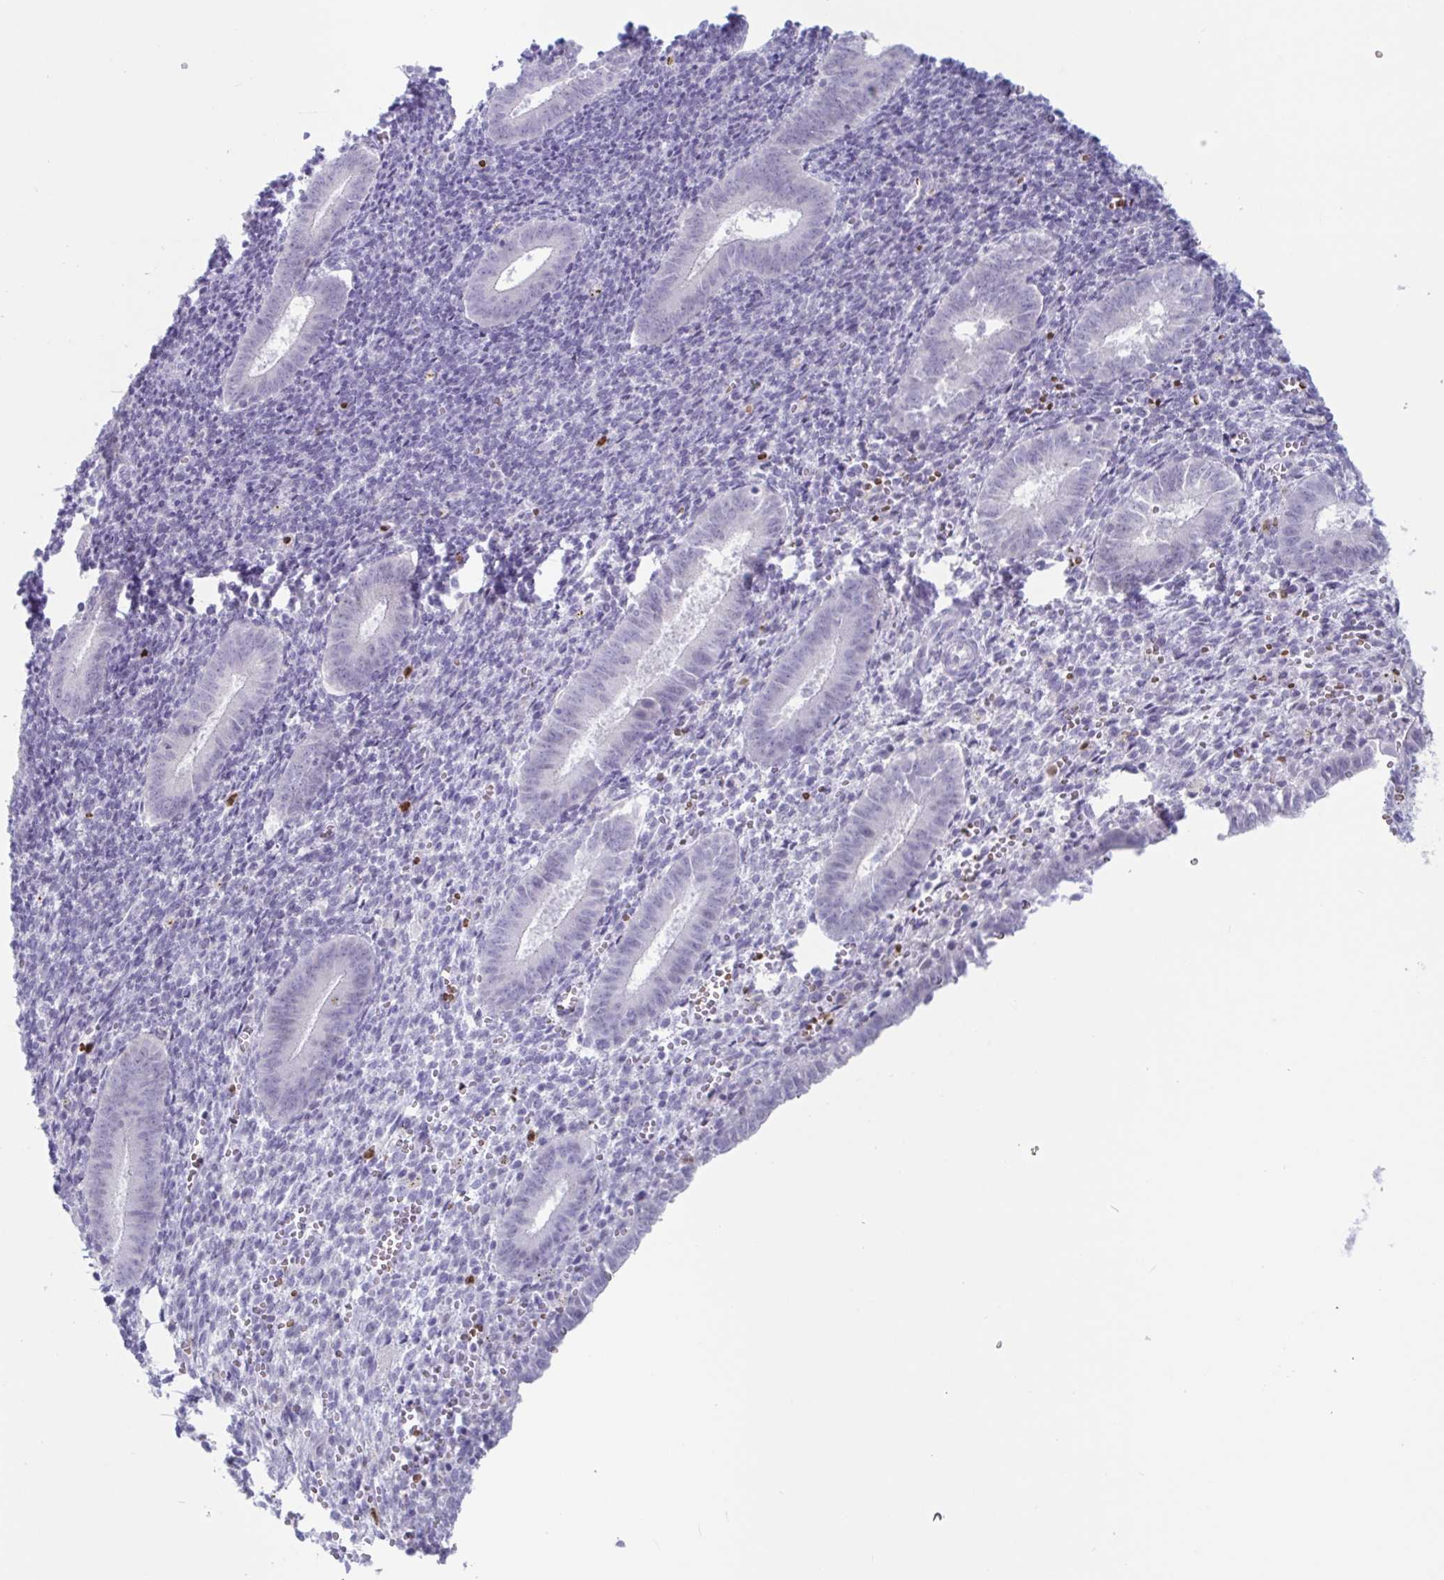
{"staining": {"intensity": "negative", "quantity": "none", "location": "none"}, "tissue": "endometrium", "cell_type": "Cells in endometrial stroma", "image_type": "normal", "snomed": [{"axis": "morphology", "description": "Normal tissue, NOS"}, {"axis": "topography", "description": "Endometrium"}], "caption": "Immunohistochemistry image of normal endometrium: endometrium stained with DAB (3,3'-diaminobenzidine) displays no significant protein staining in cells in endometrial stroma. The staining is performed using DAB (3,3'-diaminobenzidine) brown chromogen with nuclei counter-stained in using hematoxylin.", "gene": "CYP4F11", "patient": {"sex": "female", "age": 25}}